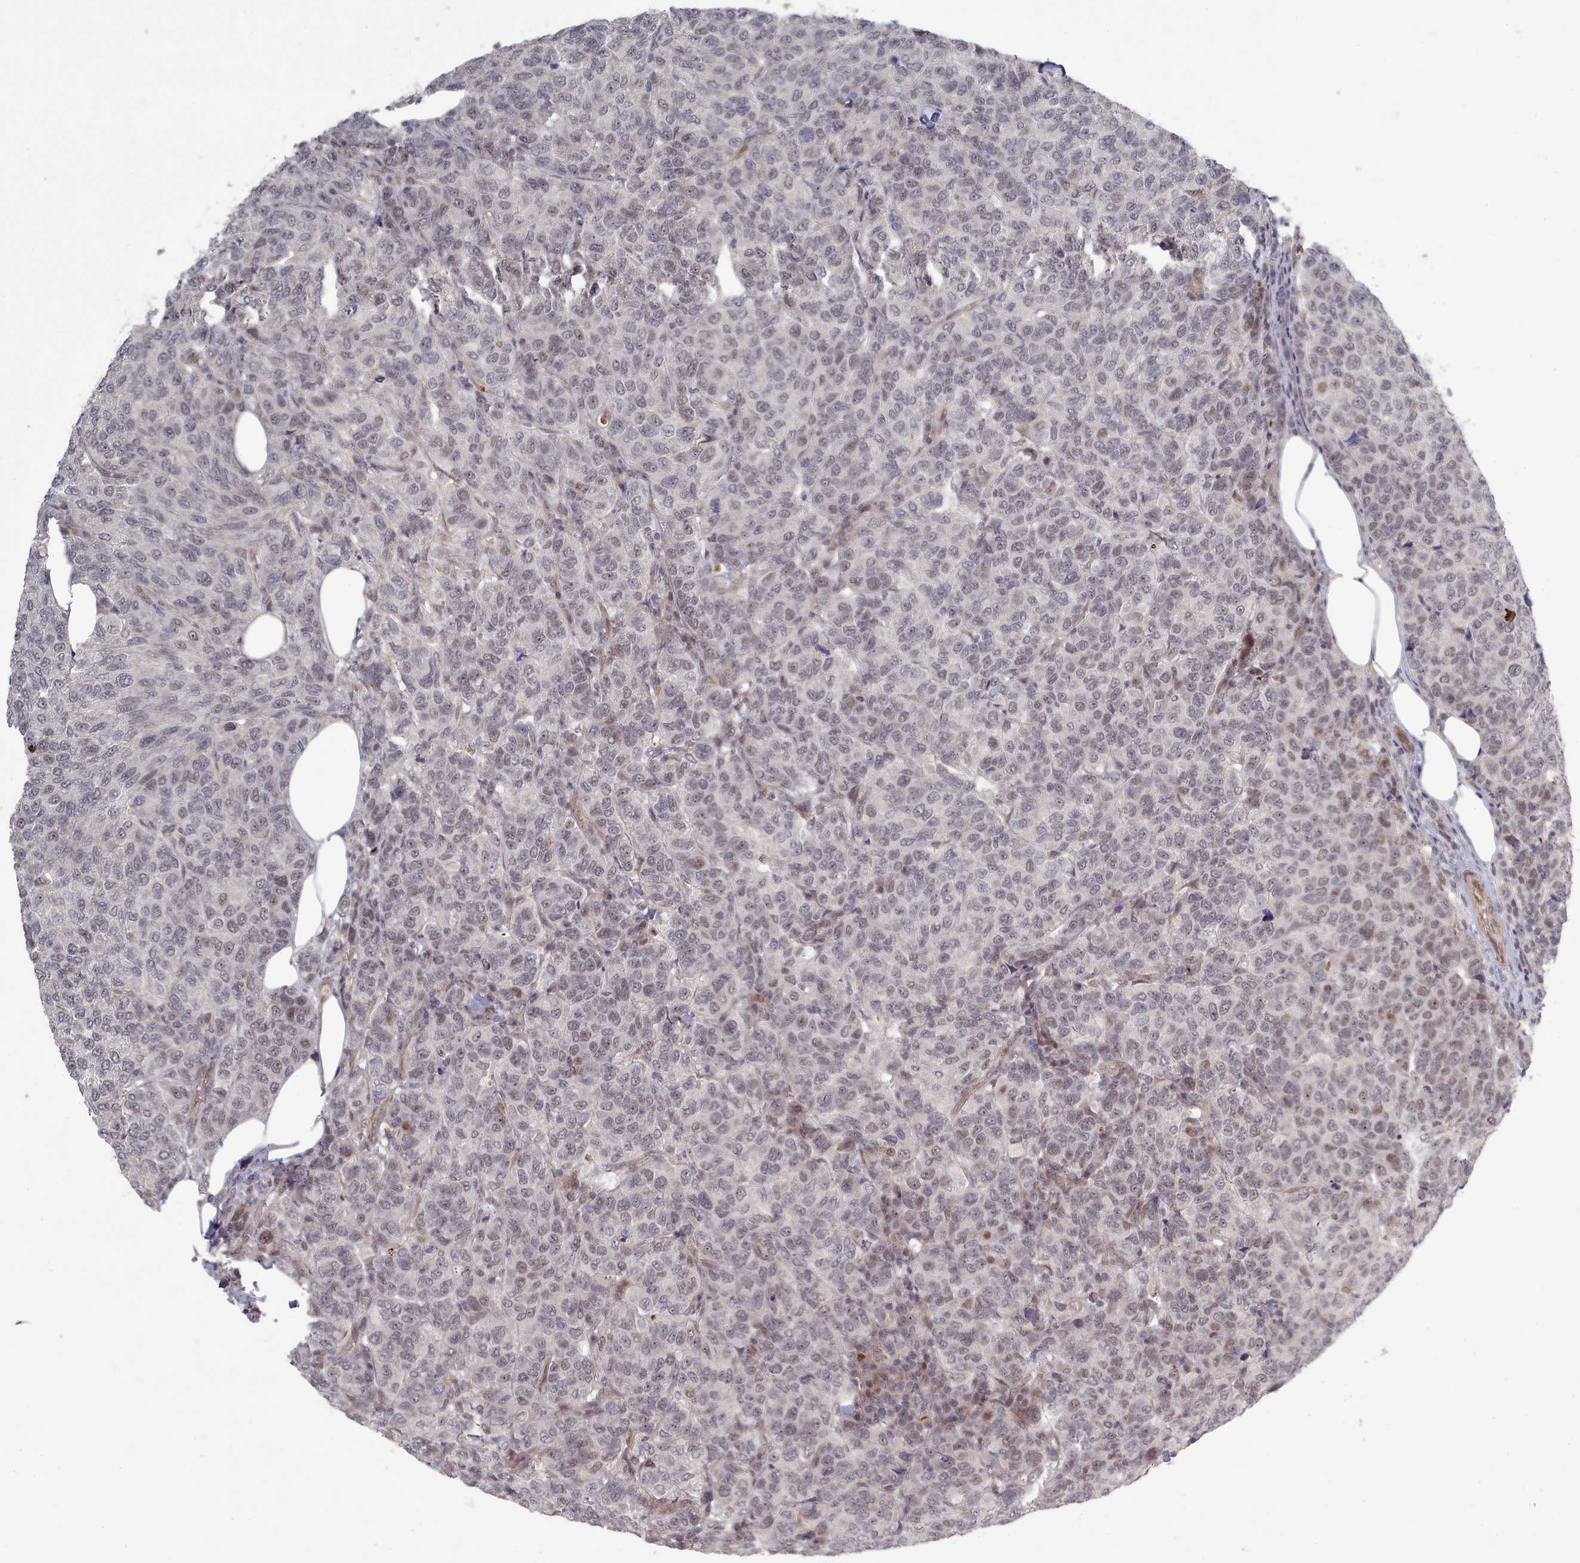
{"staining": {"intensity": "negative", "quantity": "none", "location": "none"}, "tissue": "breast cancer", "cell_type": "Tumor cells", "image_type": "cancer", "snomed": [{"axis": "morphology", "description": "Duct carcinoma"}, {"axis": "topography", "description": "Breast"}], "caption": "Tumor cells are negative for protein expression in human breast cancer.", "gene": "CPSF4", "patient": {"sex": "female", "age": 55}}